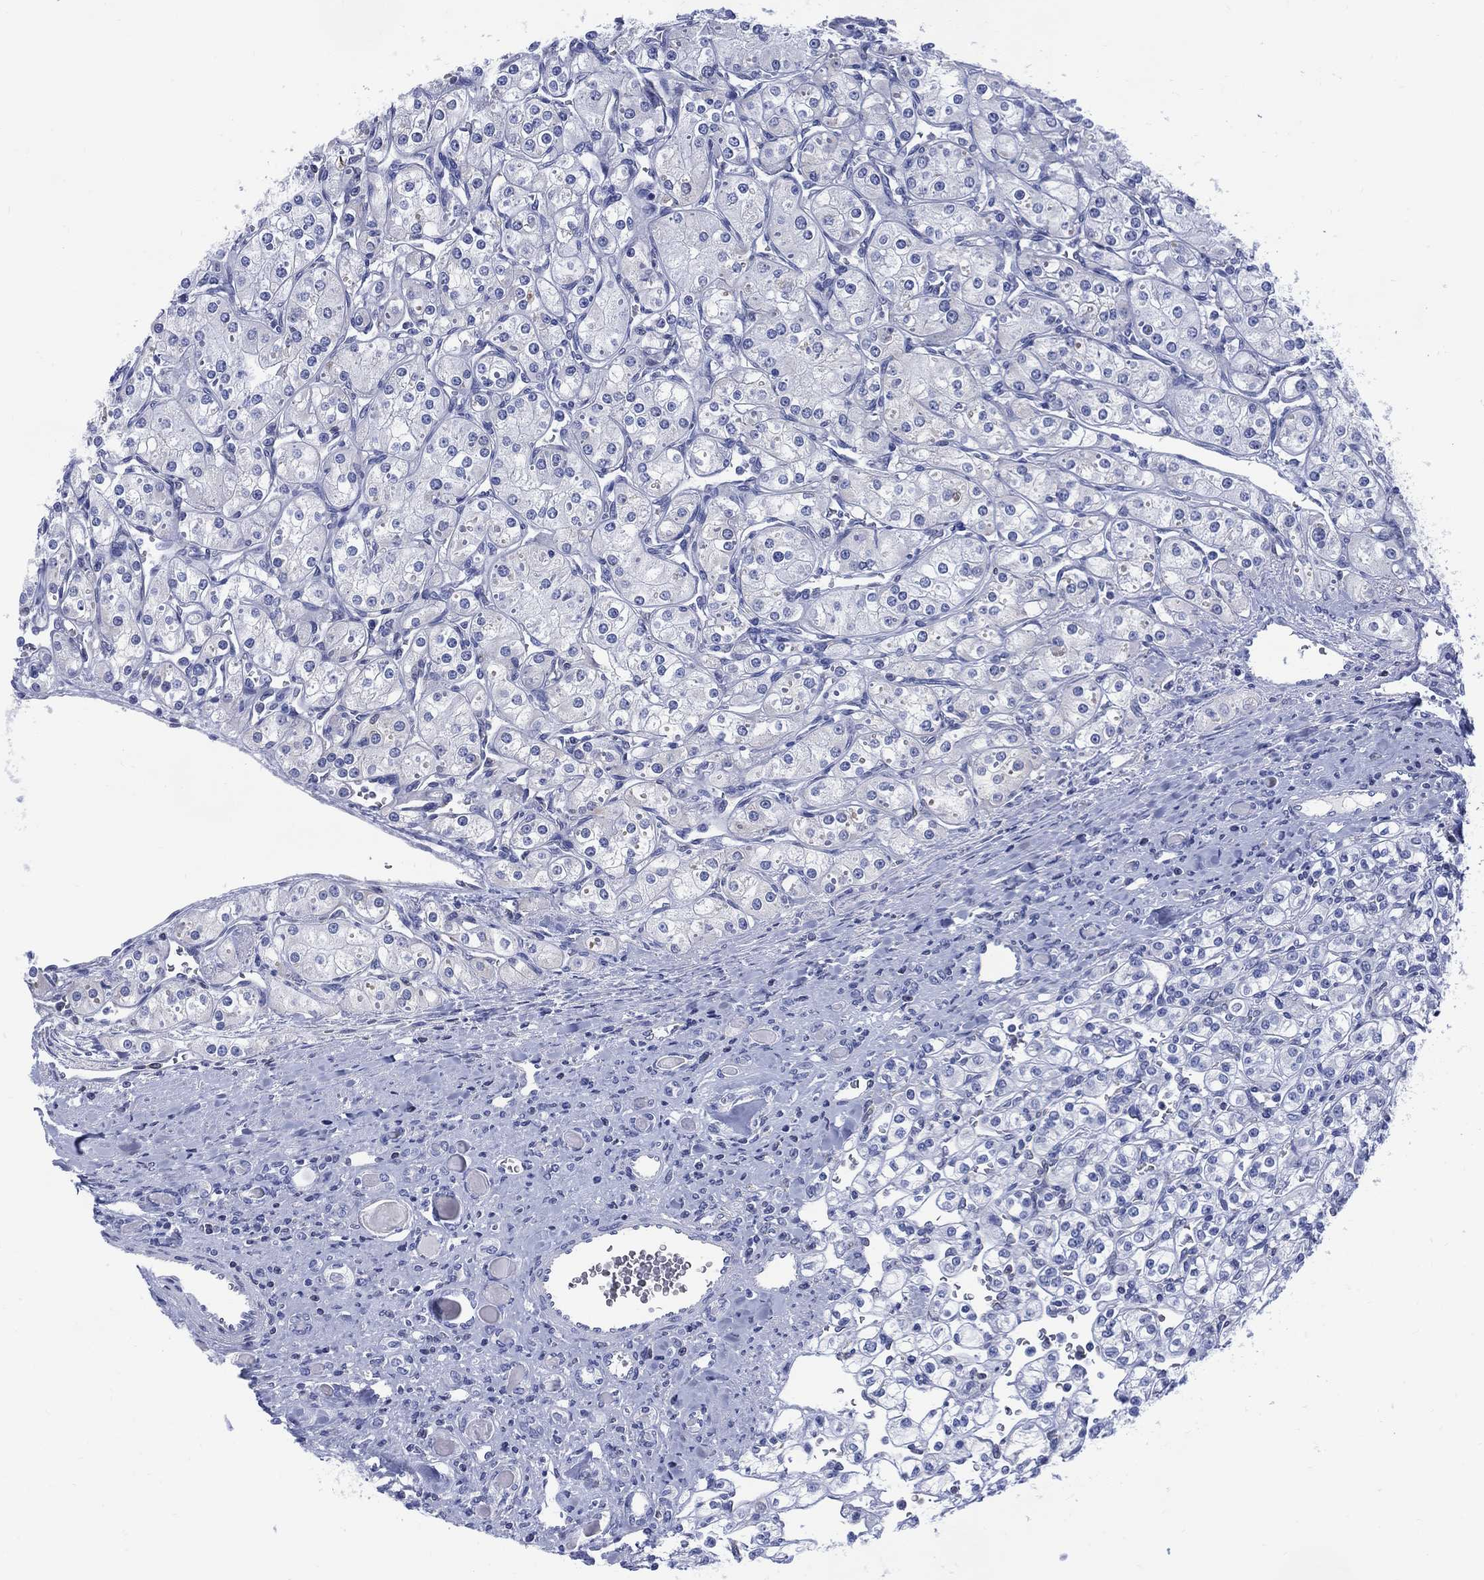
{"staining": {"intensity": "negative", "quantity": "none", "location": "none"}, "tissue": "renal cancer", "cell_type": "Tumor cells", "image_type": "cancer", "snomed": [{"axis": "morphology", "description": "Adenocarcinoma, NOS"}, {"axis": "topography", "description": "Kidney"}], "caption": "Tumor cells are negative for protein expression in human renal adenocarcinoma. Brightfield microscopy of immunohistochemistry (IHC) stained with DAB (3,3'-diaminobenzidine) (brown) and hematoxylin (blue), captured at high magnification.", "gene": "DDI1", "patient": {"sex": "male", "age": 77}}